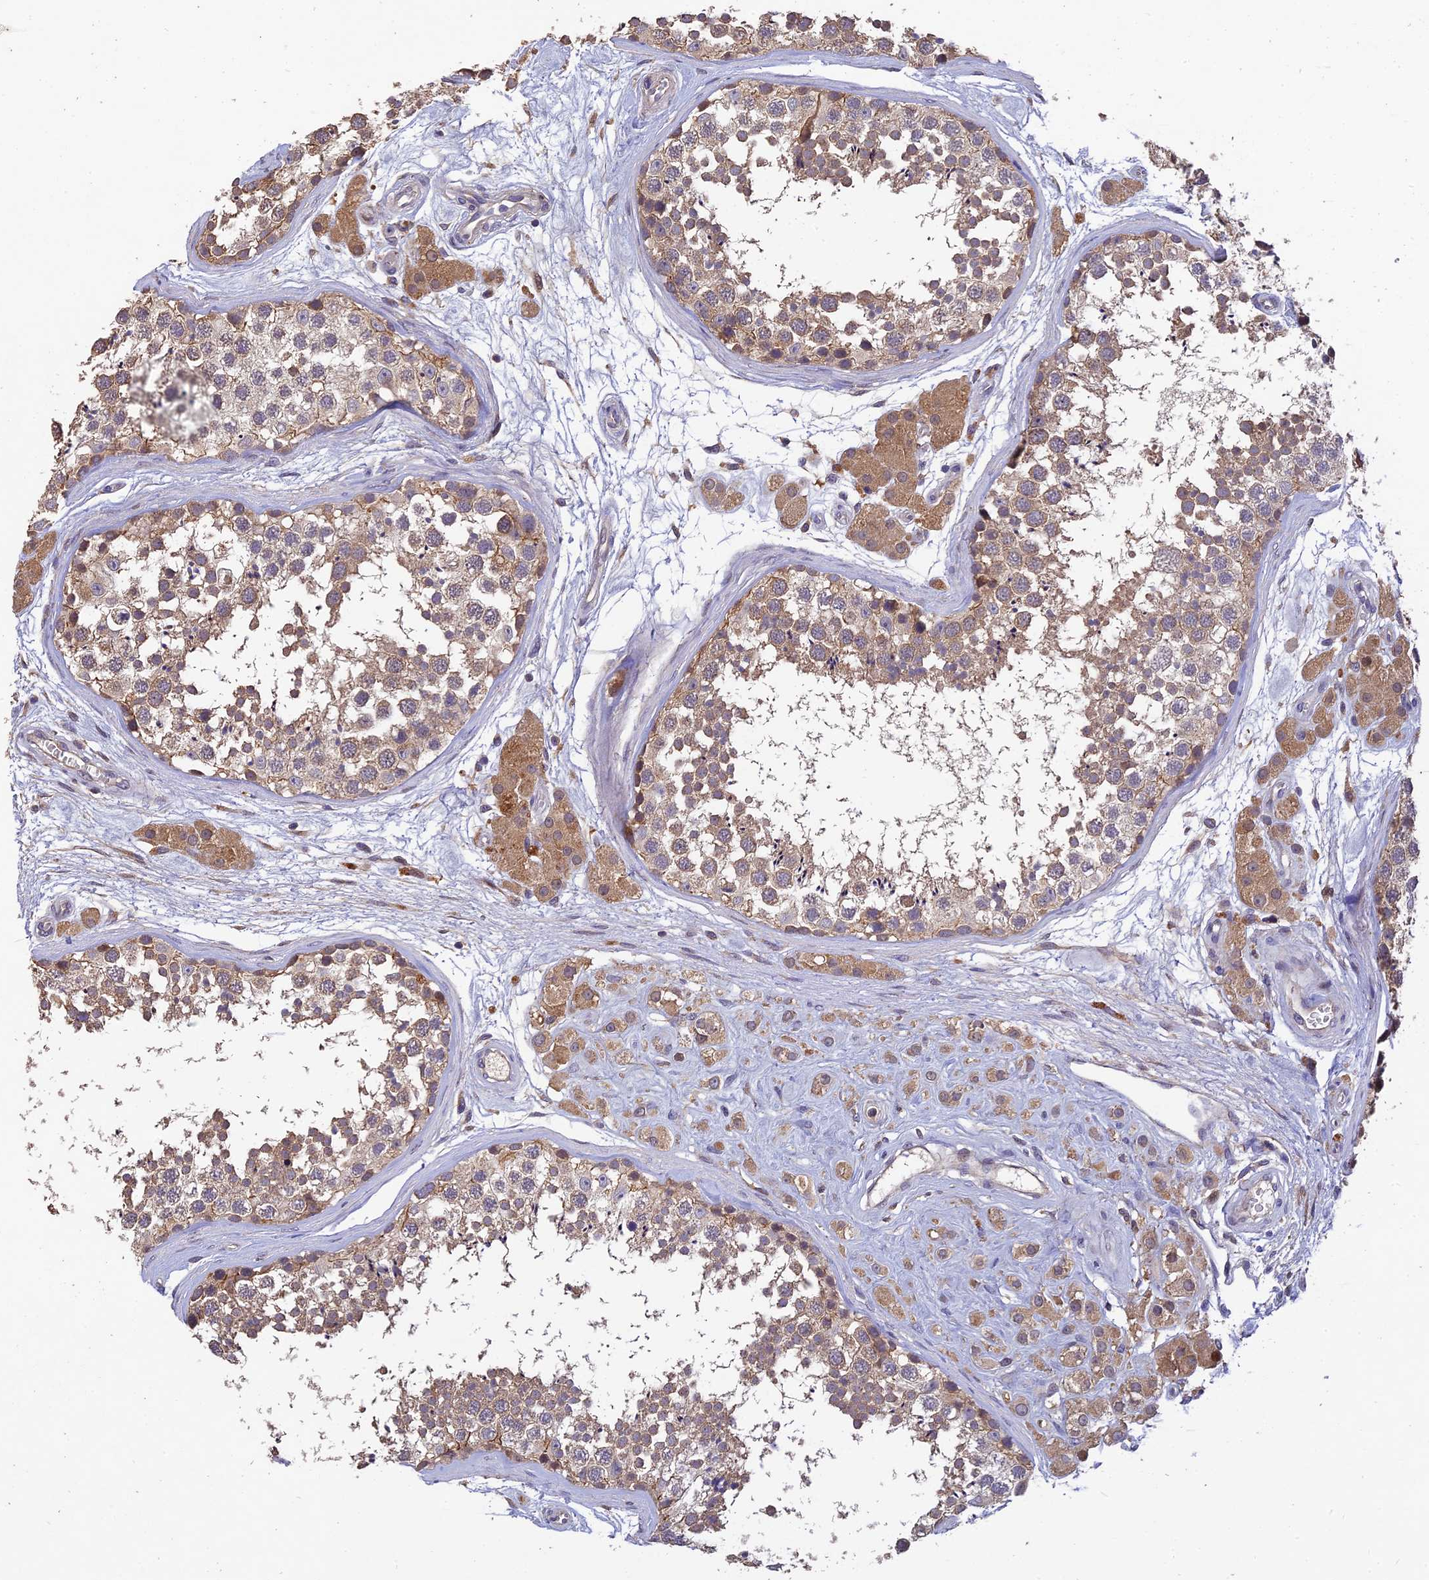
{"staining": {"intensity": "moderate", "quantity": ">75%", "location": "cytoplasmic/membranous"}, "tissue": "testis", "cell_type": "Cells in seminiferous ducts", "image_type": "normal", "snomed": [{"axis": "morphology", "description": "Normal tissue, NOS"}, {"axis": "topography", "description": "Testis"}], "caption": "The histopathology image reveals immunohistochemical staining of benign testis. There is moderate cytoplasmic/membranous staining is seen in about >75% of cells in seminiferous ducts.", "gene": "DENND5B", "patient": {"sex": "male", "age": 56}}